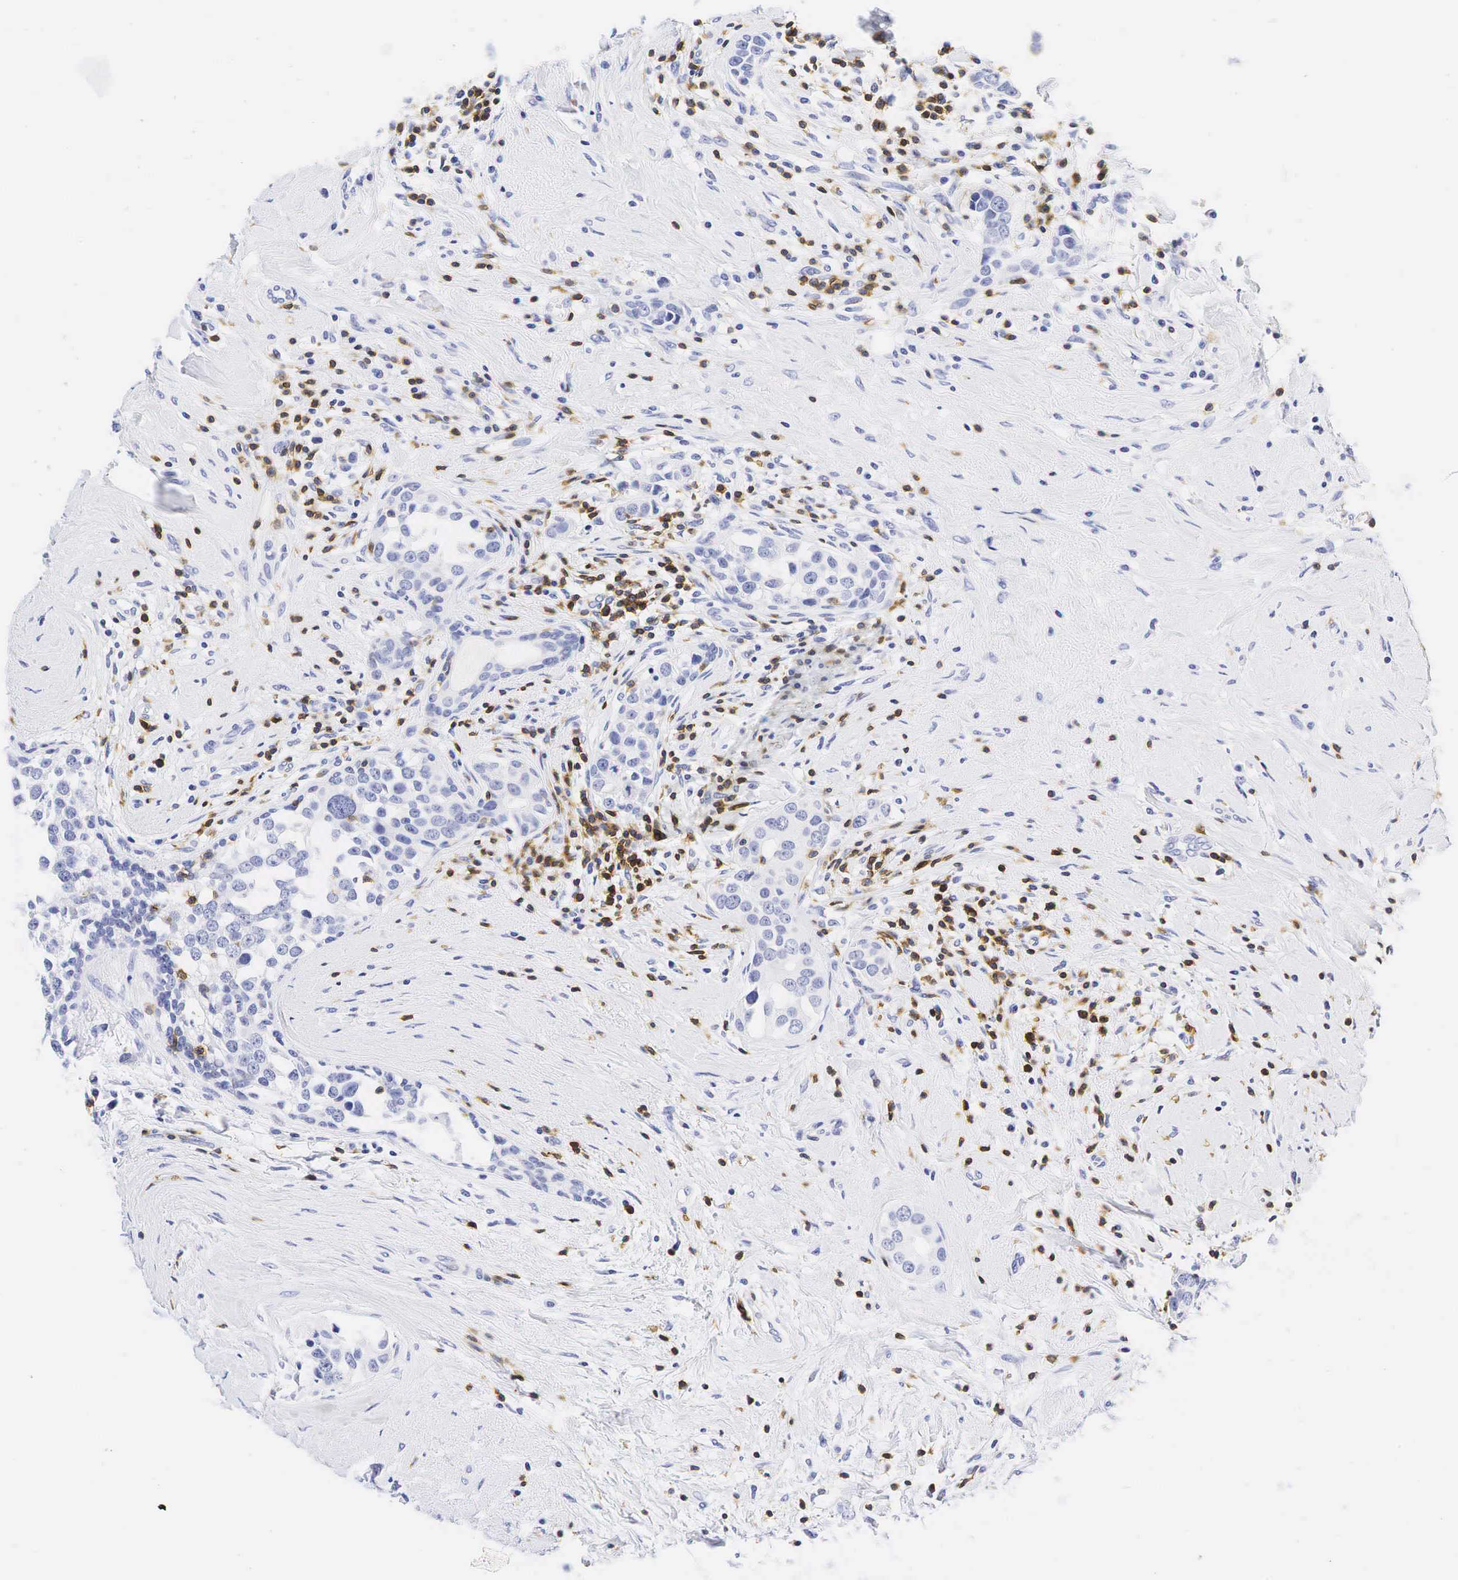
{"staining": {"intensity": "negative", "quantity": "none", "location": "none"}, "tissue": "breast cancer", "cell_type": "Tumor cells", "image_type": "cancer", "snomed": [{"axis": "morphology", "description": "Duct carcinoma"}, {"axis": "topography", "description": "Breast"}], "caption": "Human infiltrating ductal carcinoma (breast) stained for a protein using immunohistochemistry demonstrates no staining in tumor cells.", "gene": "CD3E", "patient": {"sex": "female", "age": 55}}